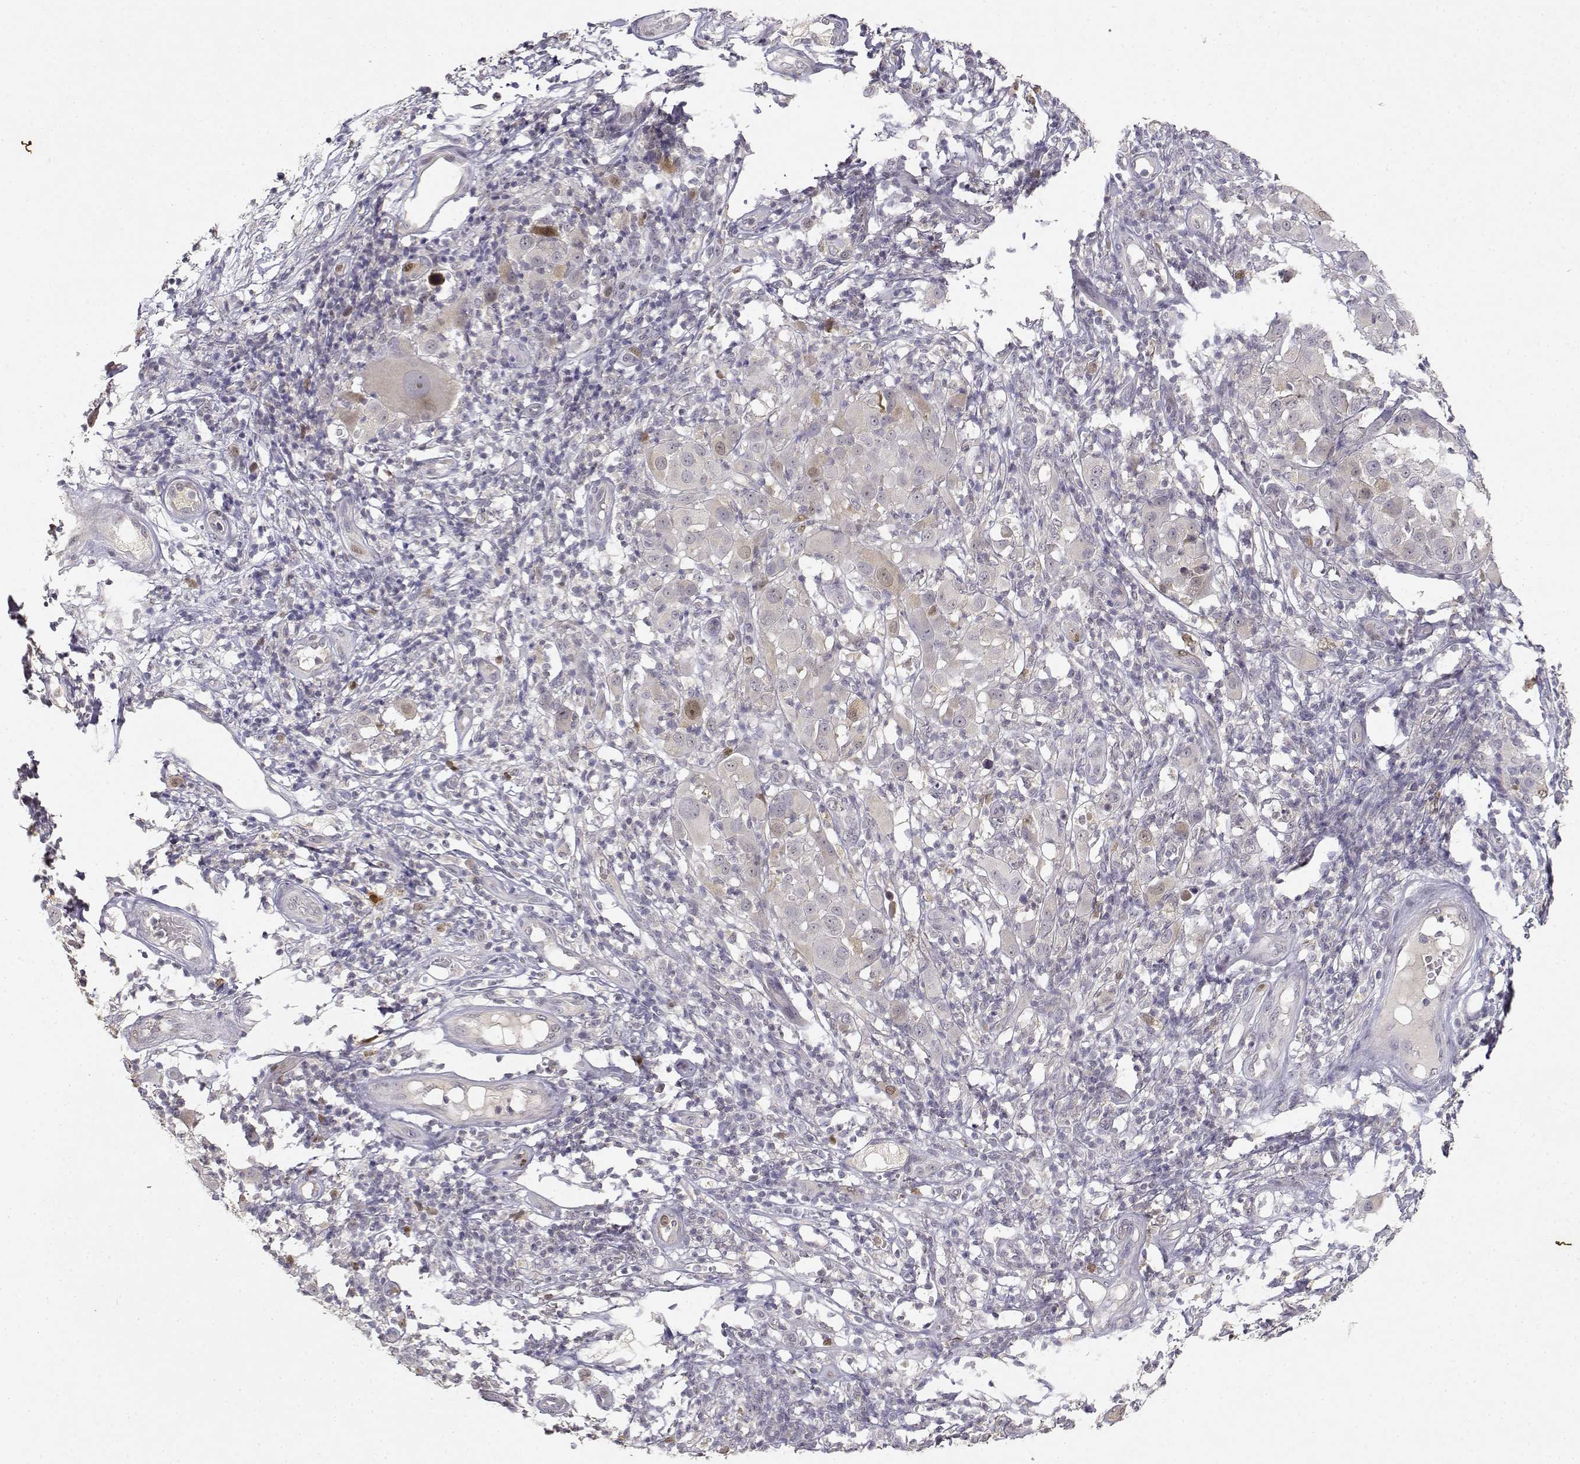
{"staining": {"intensity": "weak", "quantity": "<25%", "location": "nuclear"}, "tissue": "melanoma", "cell_type": "Tumor cells", "image_type": "cancer", "snomed": [{"axis": "morphology", "description": "Malignant melanoma, NOS"}, {"axis": "topography", "description": "Skin"}], "caption": "Tumor cells show no significant staining in malignant melanoma.", "gene": "RAD51", "patient": {"sex": "female", "age": 87}}